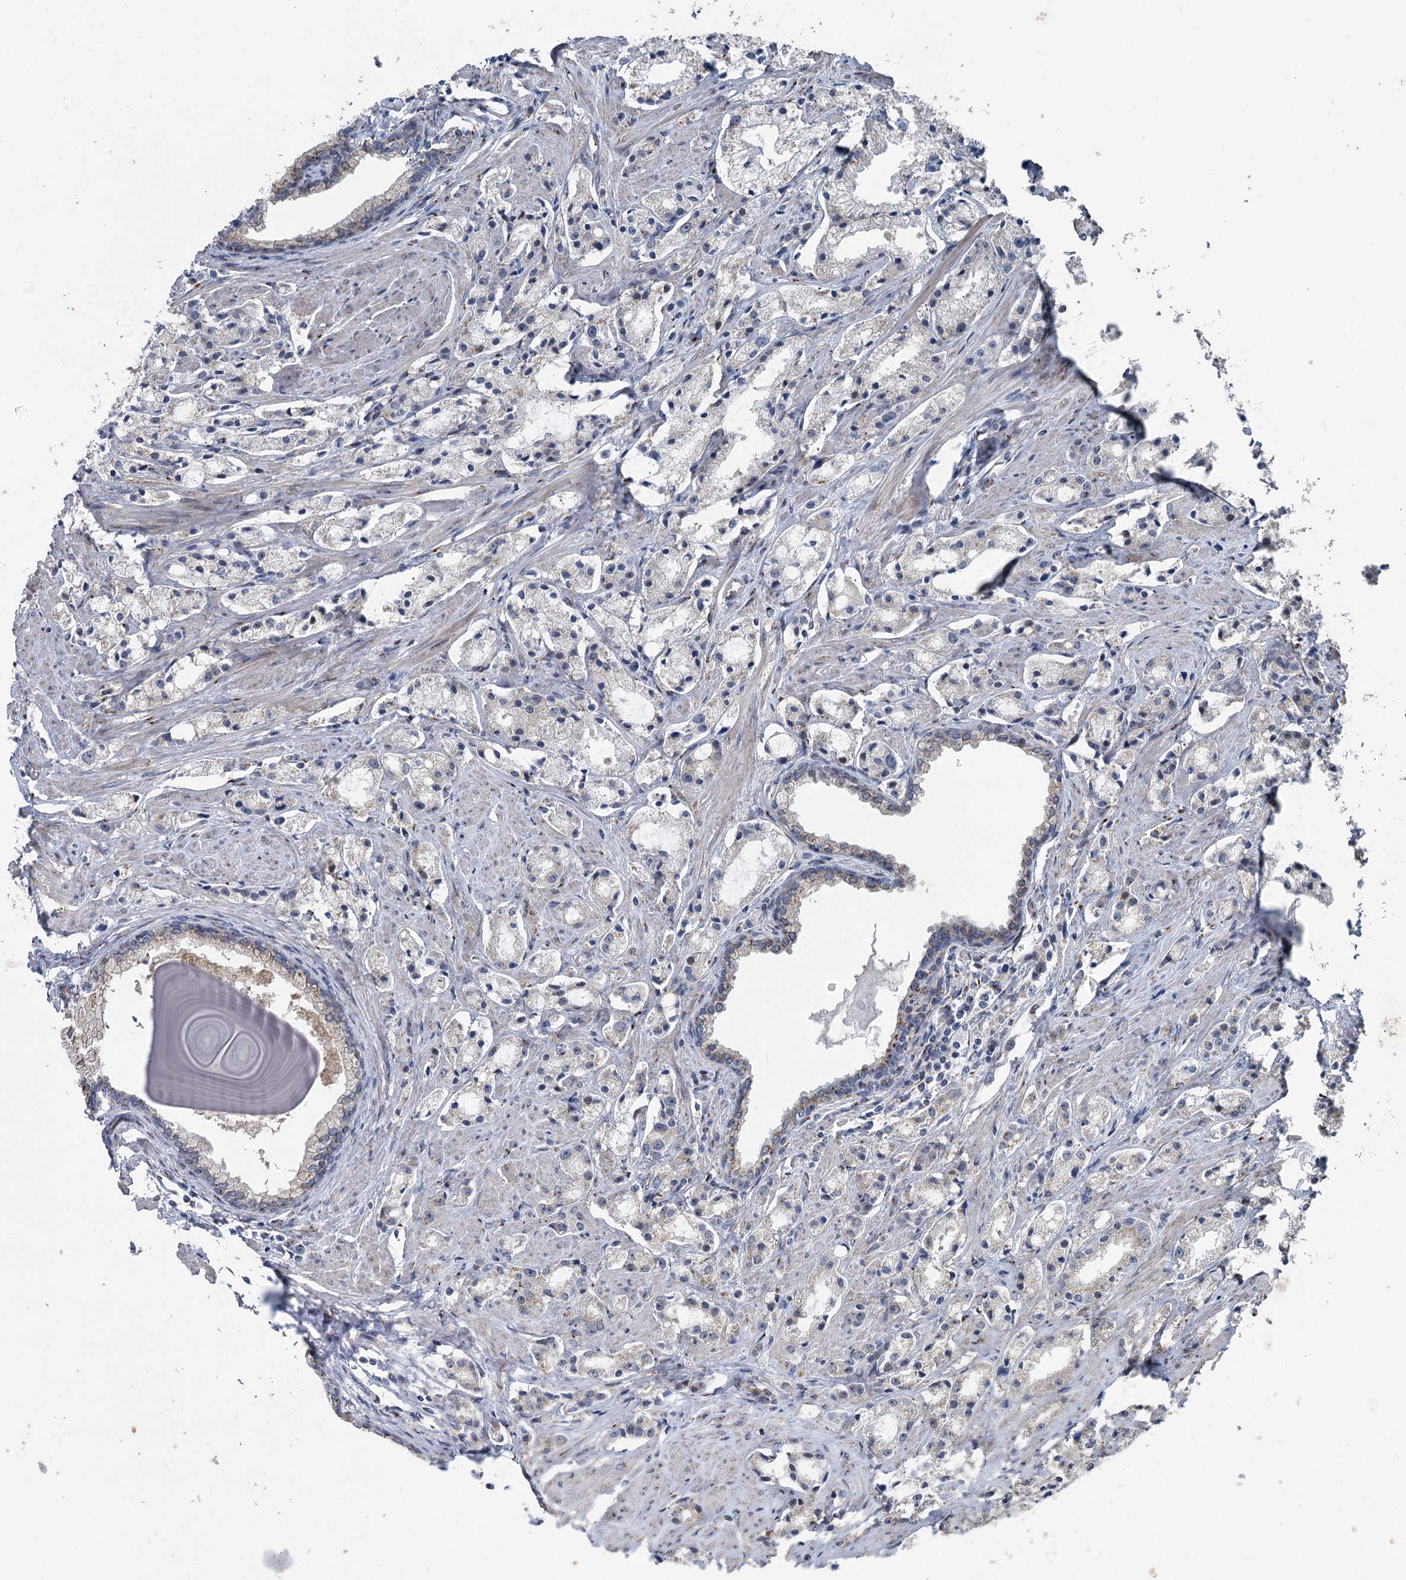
{"staining": {"intensity": "negative", "quantity": "none", "location": "none"}, "tissue": "prostate cancer", "cell_type": "Tumor cells", "image_type": "cancer", "snomed": [{"axis": "morphology", "description": "Adenocarcinoma, High grade"}, {"axis": "topography", "description": "Prostate"}], "caption": "Prostate cancer stained for a protein using immunohistochemistry (IHC) shows no expression tumor cells.", "gene": "ITIH5", "patient": {"sex": "male", "age": 66}}